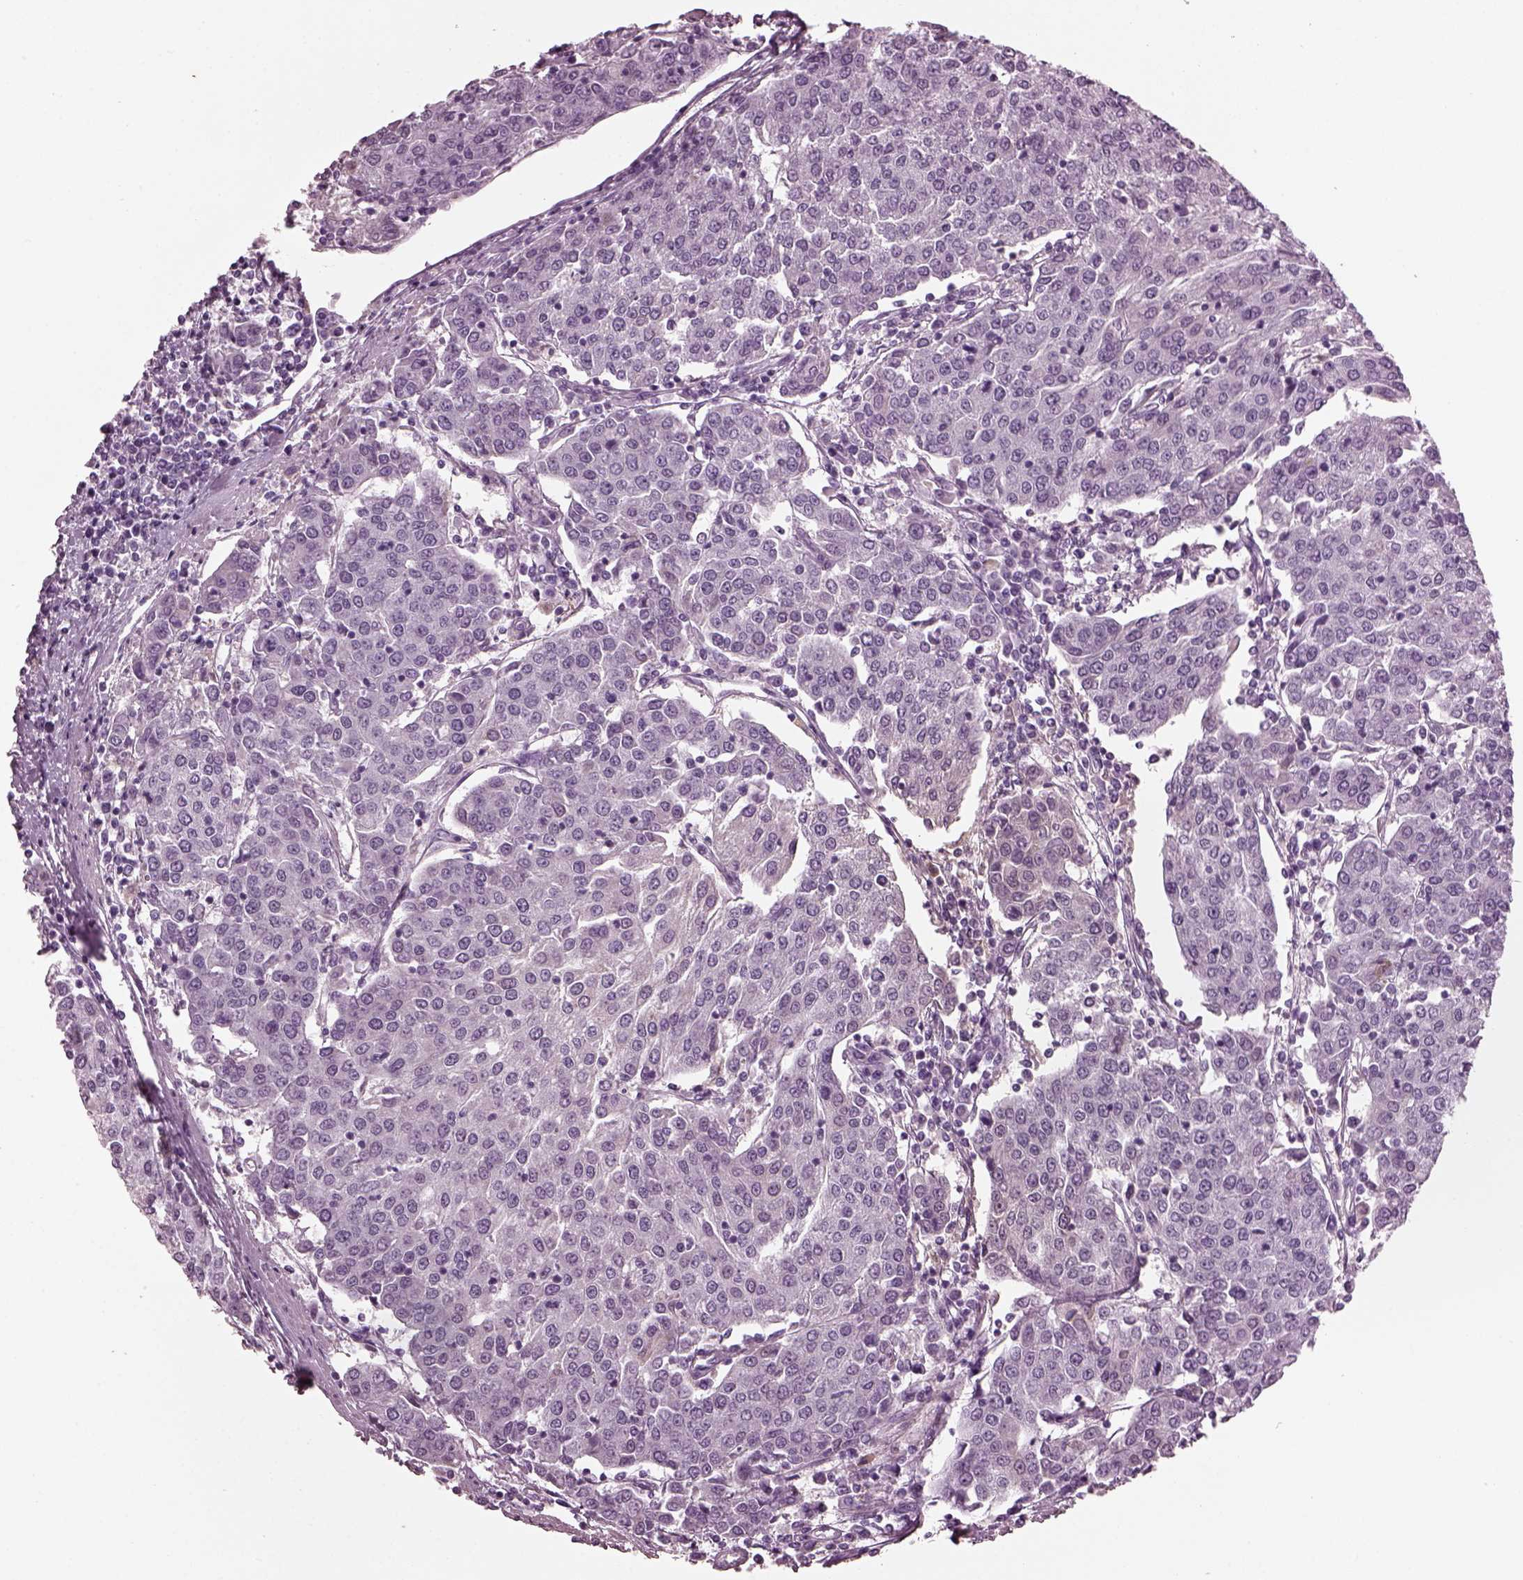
{"staining": {"intensity": "negative", "quantity": "none", "location": "none"}, "tissue": "urothelial cancer", "cell_type": "Tumor cells", "image_type": "cancer", "snomed": [{"axis": "morphology", "description": "Urothelial carcinoma, High grade"}, {"axis": "topography", "description": "Urinary bladder"}], "caption": "Protein analysis of urothelial carcinoma (high-grade) shows no significant staining in tumor cells.", "gene": "SLC6A17", "patient": {"sex": "female", "age": 85}}